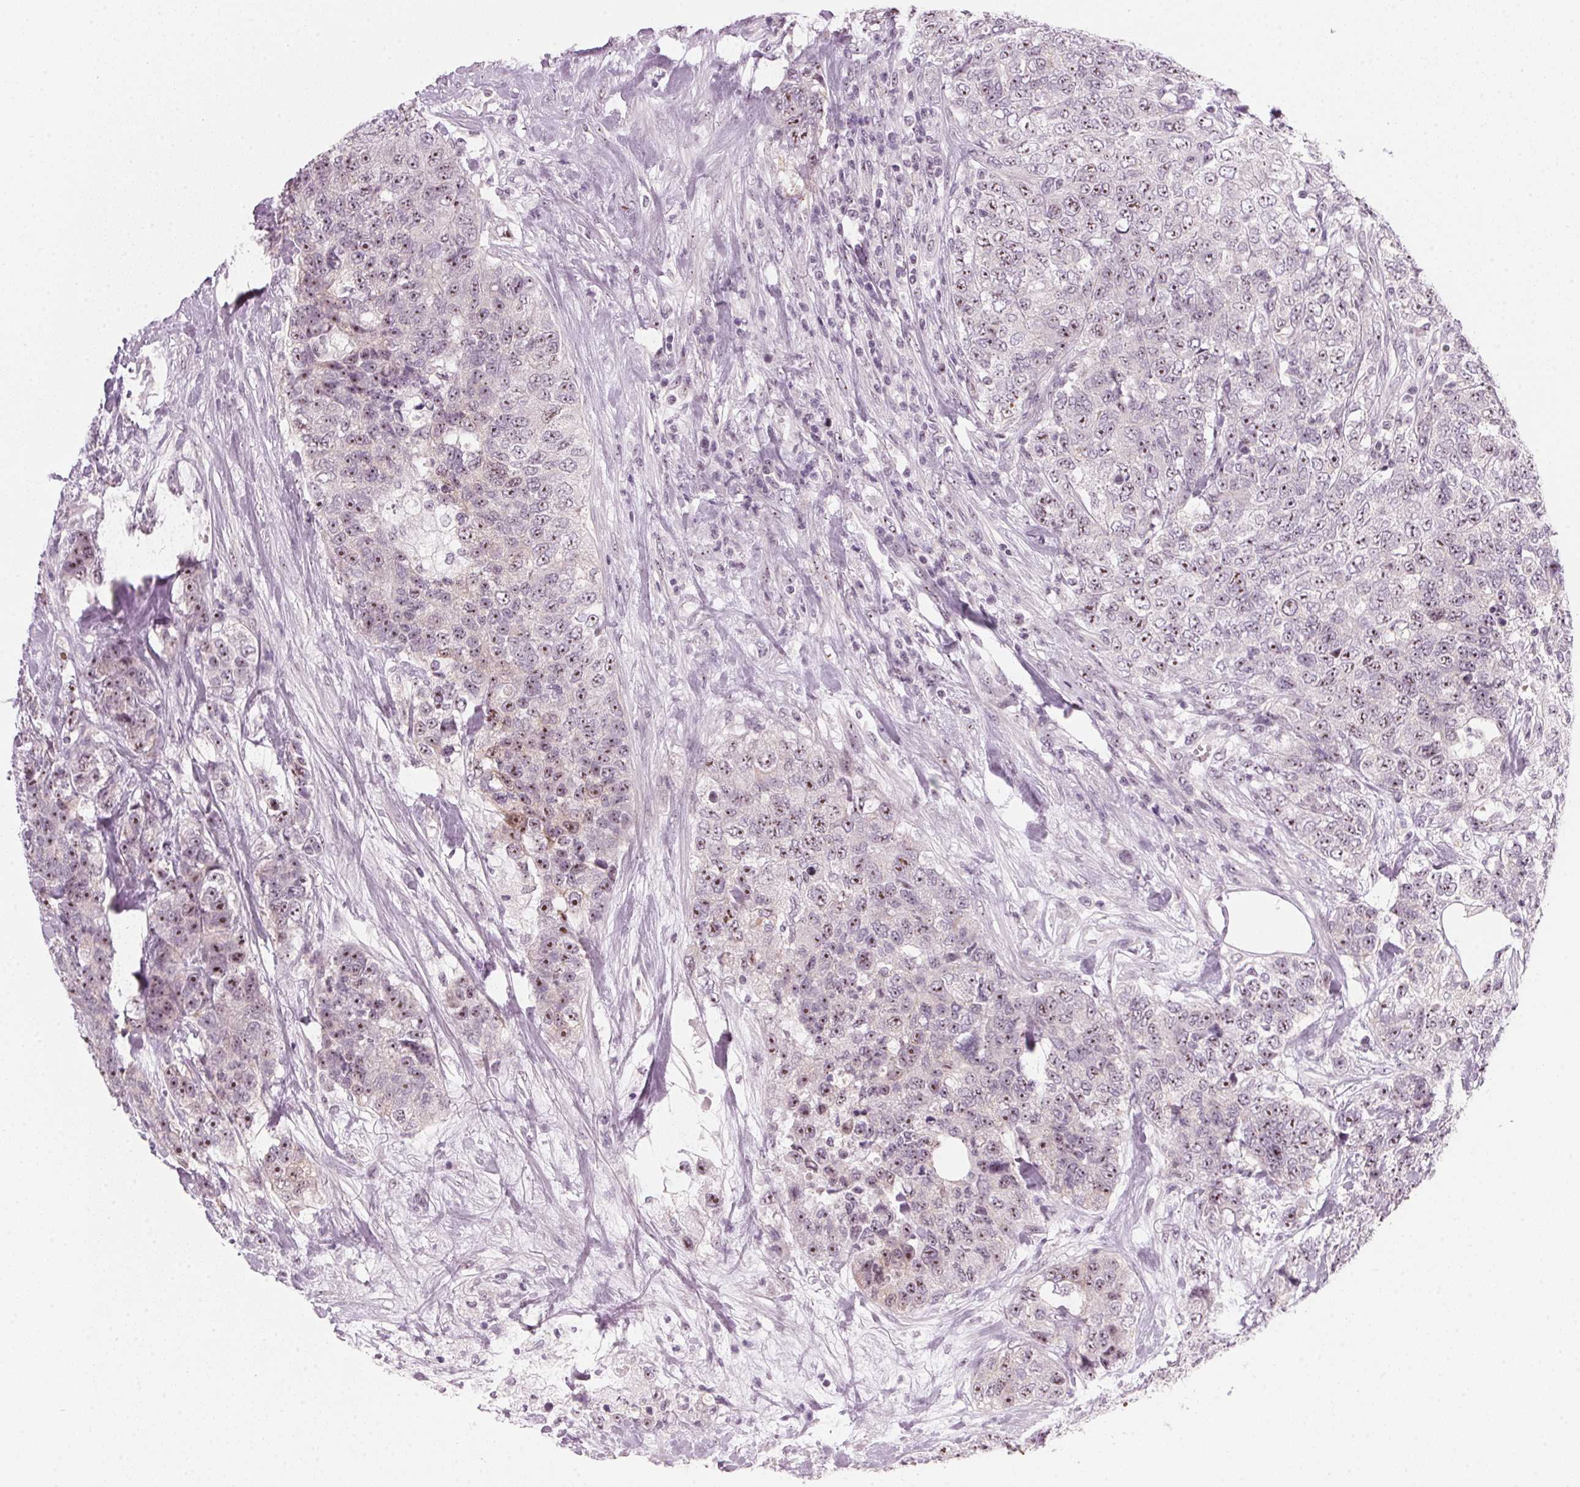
{"staining": {"intensity": "moderate", "quantity": "<25%", "location": "nuclear"}, "tissue": "urothelial cancer", "cell_type": "Tumor cells", "image_type": "cancer", "snomed": [{"axis": "morphology", "description": "Urothelial carcinoma, High grade"}, {"axis": "topography", "description": "Urinary bladder"}], "caption": "High-grade urothelial carcinoma stained with a protein marker displays moderate staining in tumor cells.", "gene": "DNTTIP2", "patient": {"sex": "female", "age": 78}}